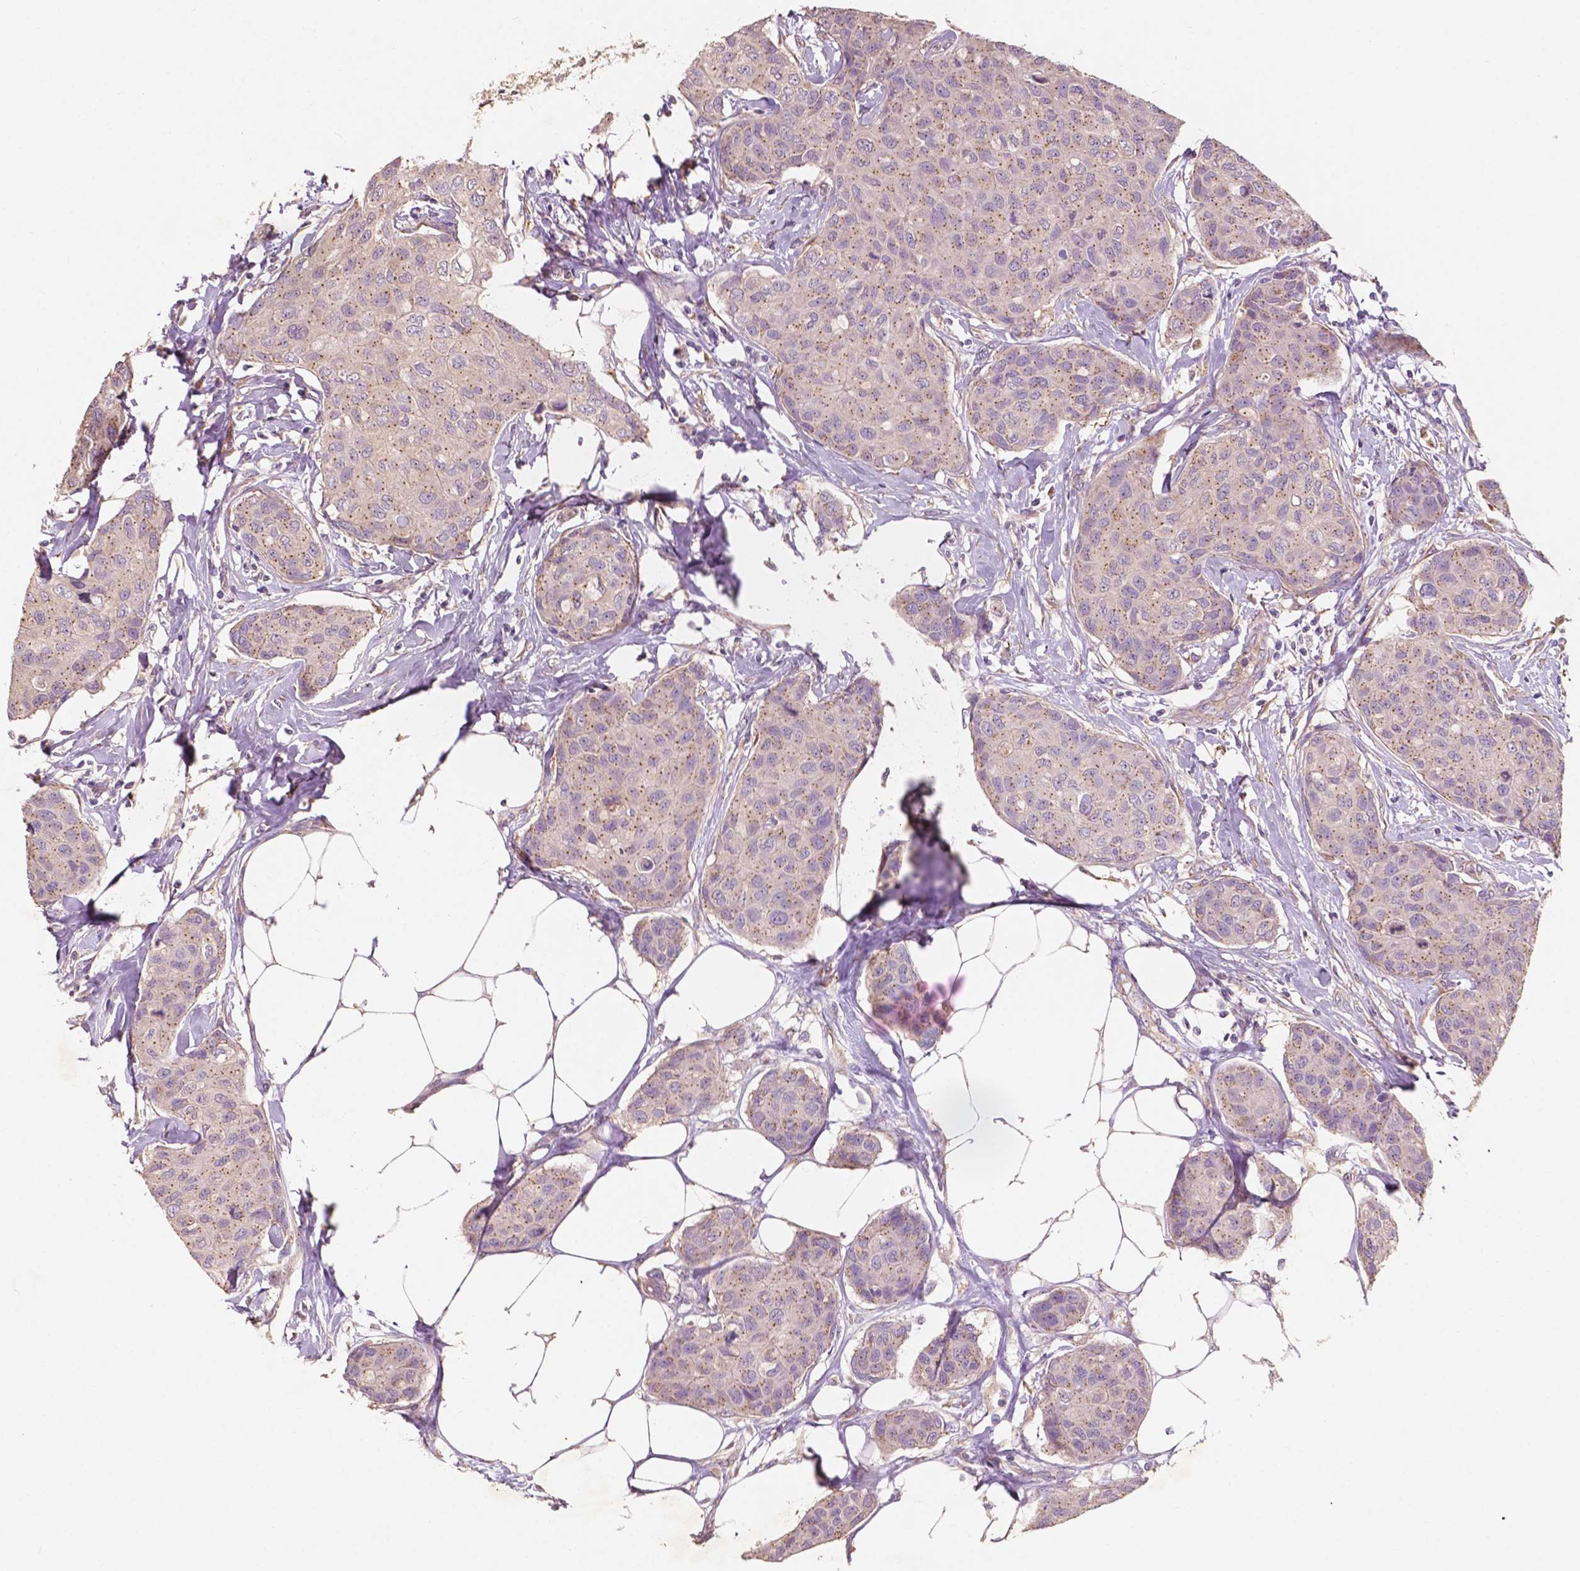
{"staining": {"intensity": "moderate", "quantity": "25%-75%", "location": "cytoplasmic/membranous"}, "tissue": "breast cancer", "cell_type": "Tumor cells", "image_type": "cancer", "snomed": [{"axis": "morphology", "description": "Duct carcinoma"}, {"axis": "topography", "description": "Breast"}], "caption": "Immunohistochemical staining of human infiltrating ductal carcinoma (breast) shows medium levels of moderate cytoplasmic/membranous expression in approximately 25%-75% of tumor cells.", "gene": "CHPT1", "patient": {"sex": "female", "age": 80}}